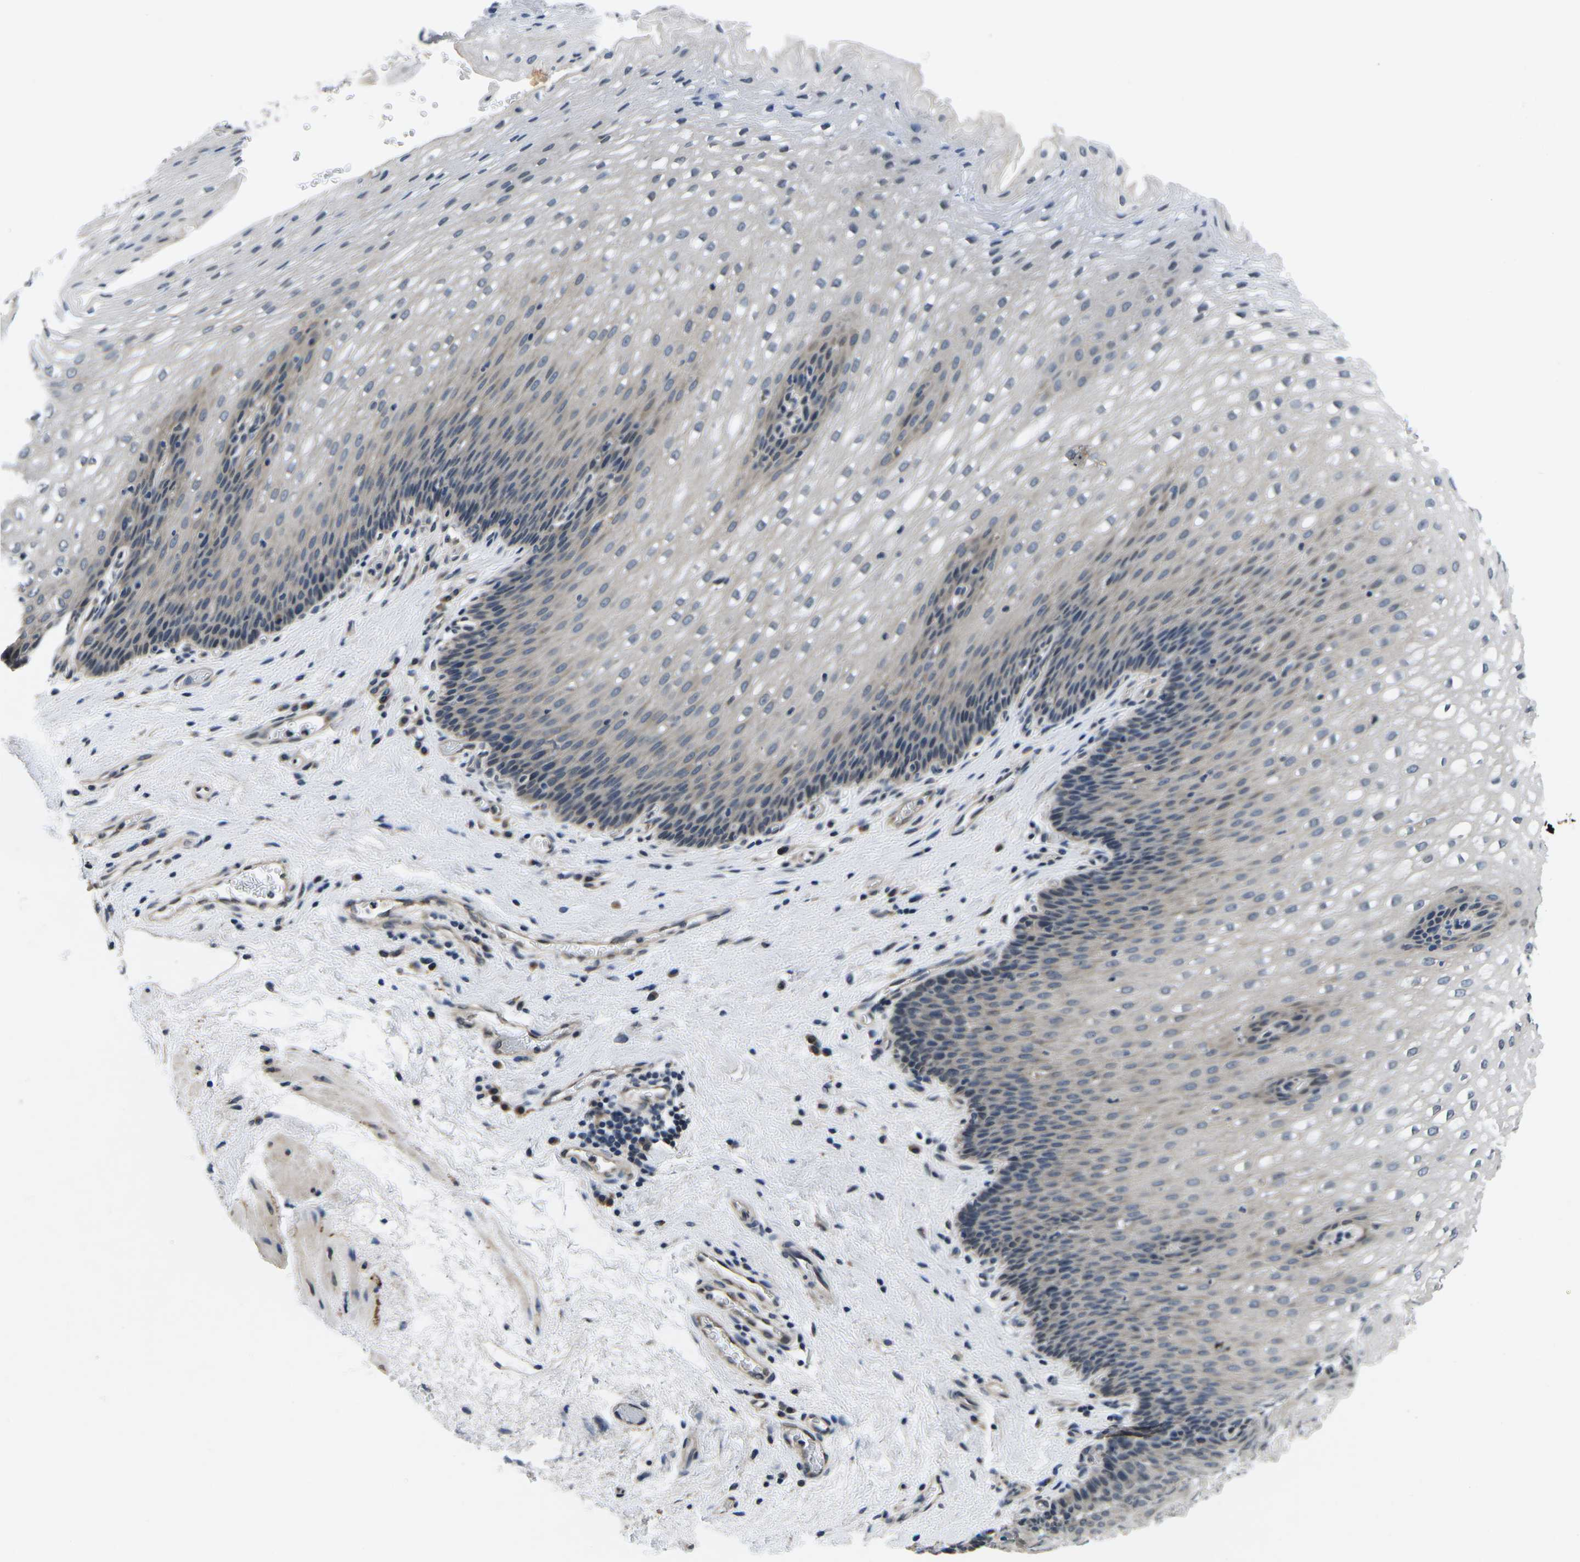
{"staining": {"intensity": "weak", "quantity": "<25%", "location": "cytoplasmic/membranous"}, "tissue": "esophagus", "cell_type": "Squamous epithelial cells", "image_type": "normal", "snomed": [{"axis": "morphology", "description": "Normal tissue, NOS"}, {"axis": "topography", "description": "Esophagus"}], "caption": "This is an immunohistochemistry (IHC) photomicrograph of benign human esophagus. There is no staining in squamous epithelial cells.", "gene": "SNX10", "patient": {"sex": "male", "age": 48}}